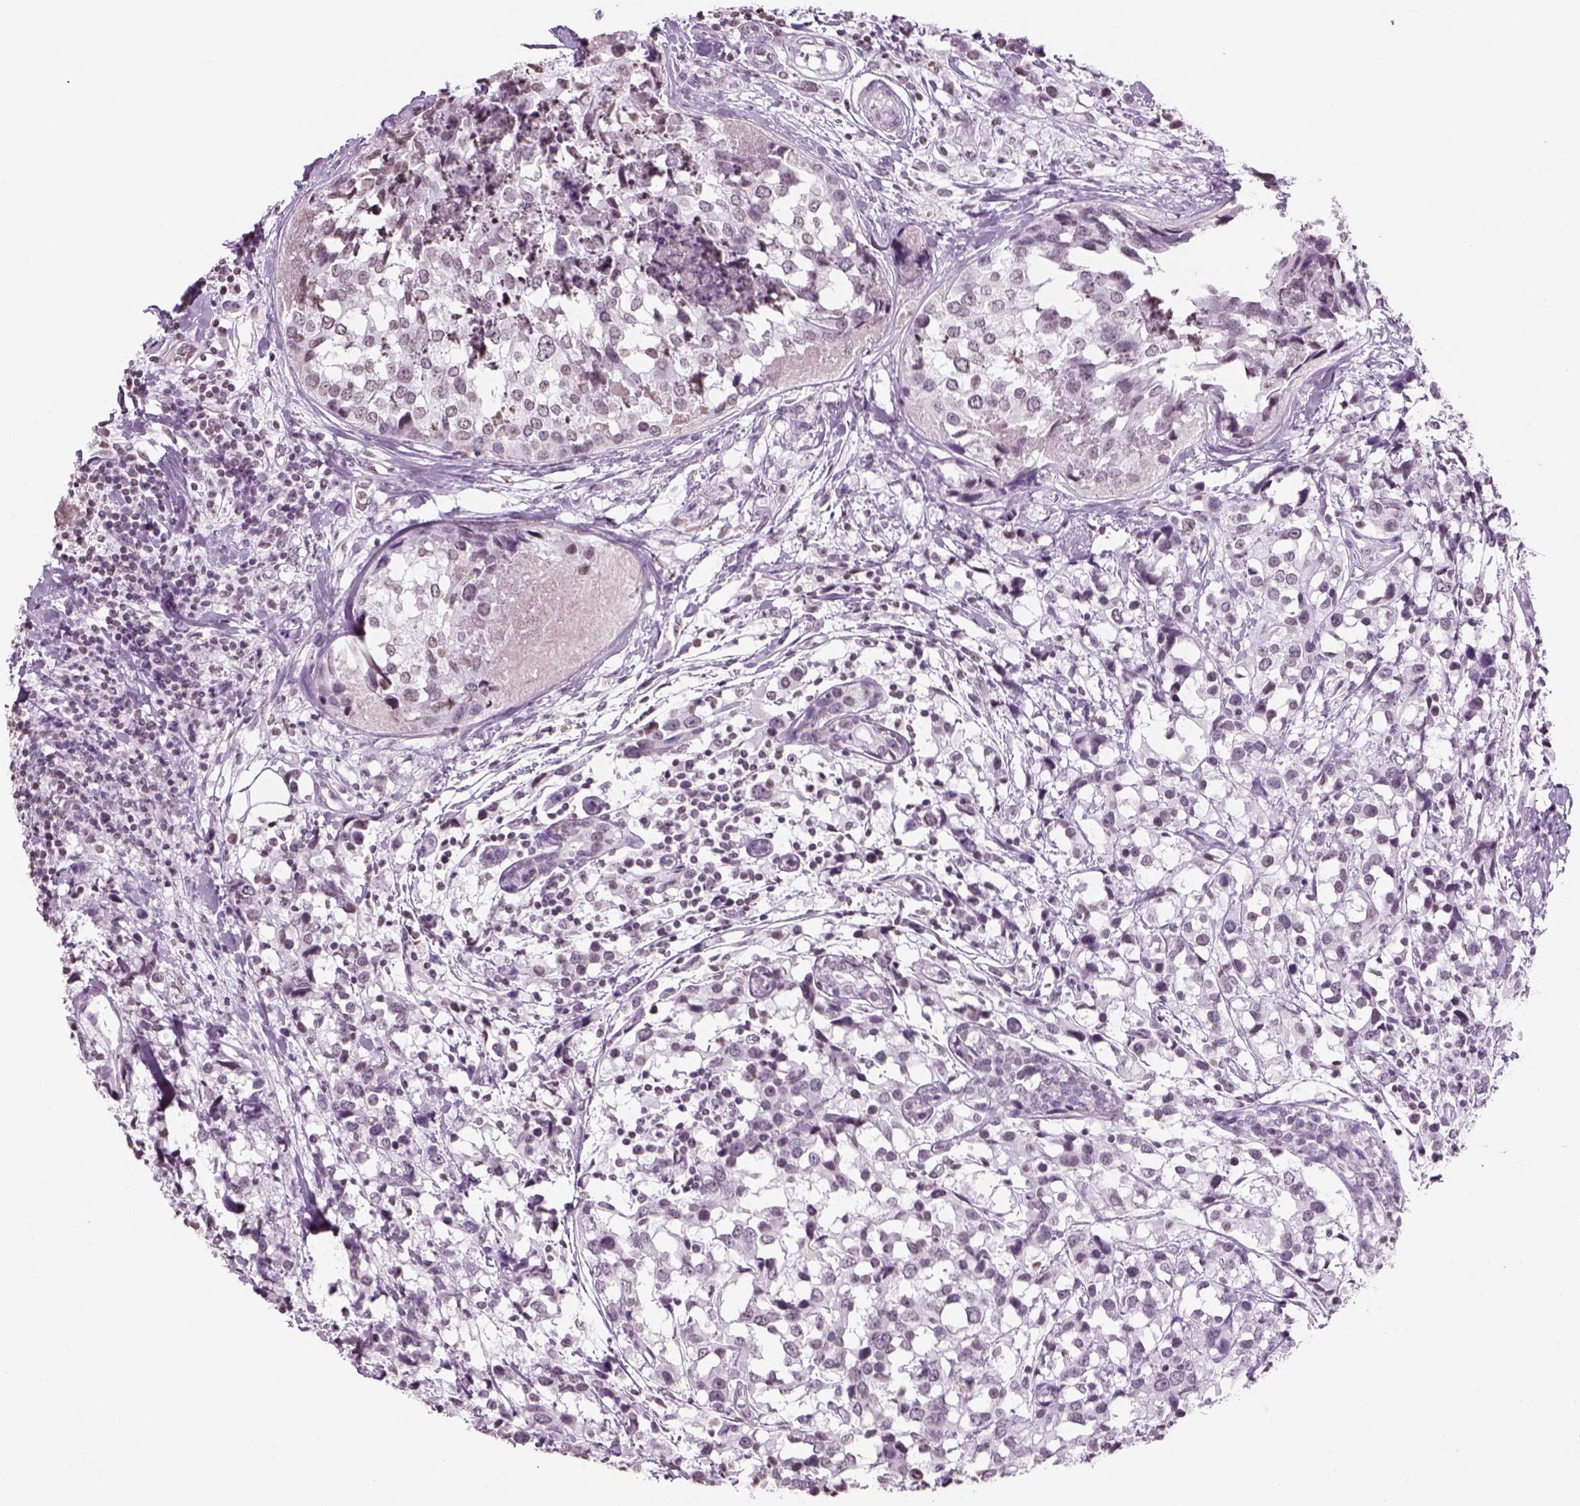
{"staining": {"intensity": "negative", "quantity": "none", "location": "none"}, "tissue": "breast cancer", "cell_type": "Tumor cells", "image_type": "cancer", "snomed": [{"axis": "morphology", "description": "Lobular carcinoma"}, {"axis": "topography", "description": "Breast"}], "caption": "High power microscopy micrograph of an immunohistochemistry (IHC) photomicrograph of lobular carcinoma (breast), revealing no significant expression in tumor cells. Nuclei are stained in blue.", "gene": "BARHL1", "patient": {"sex": "female", "age": 59}}